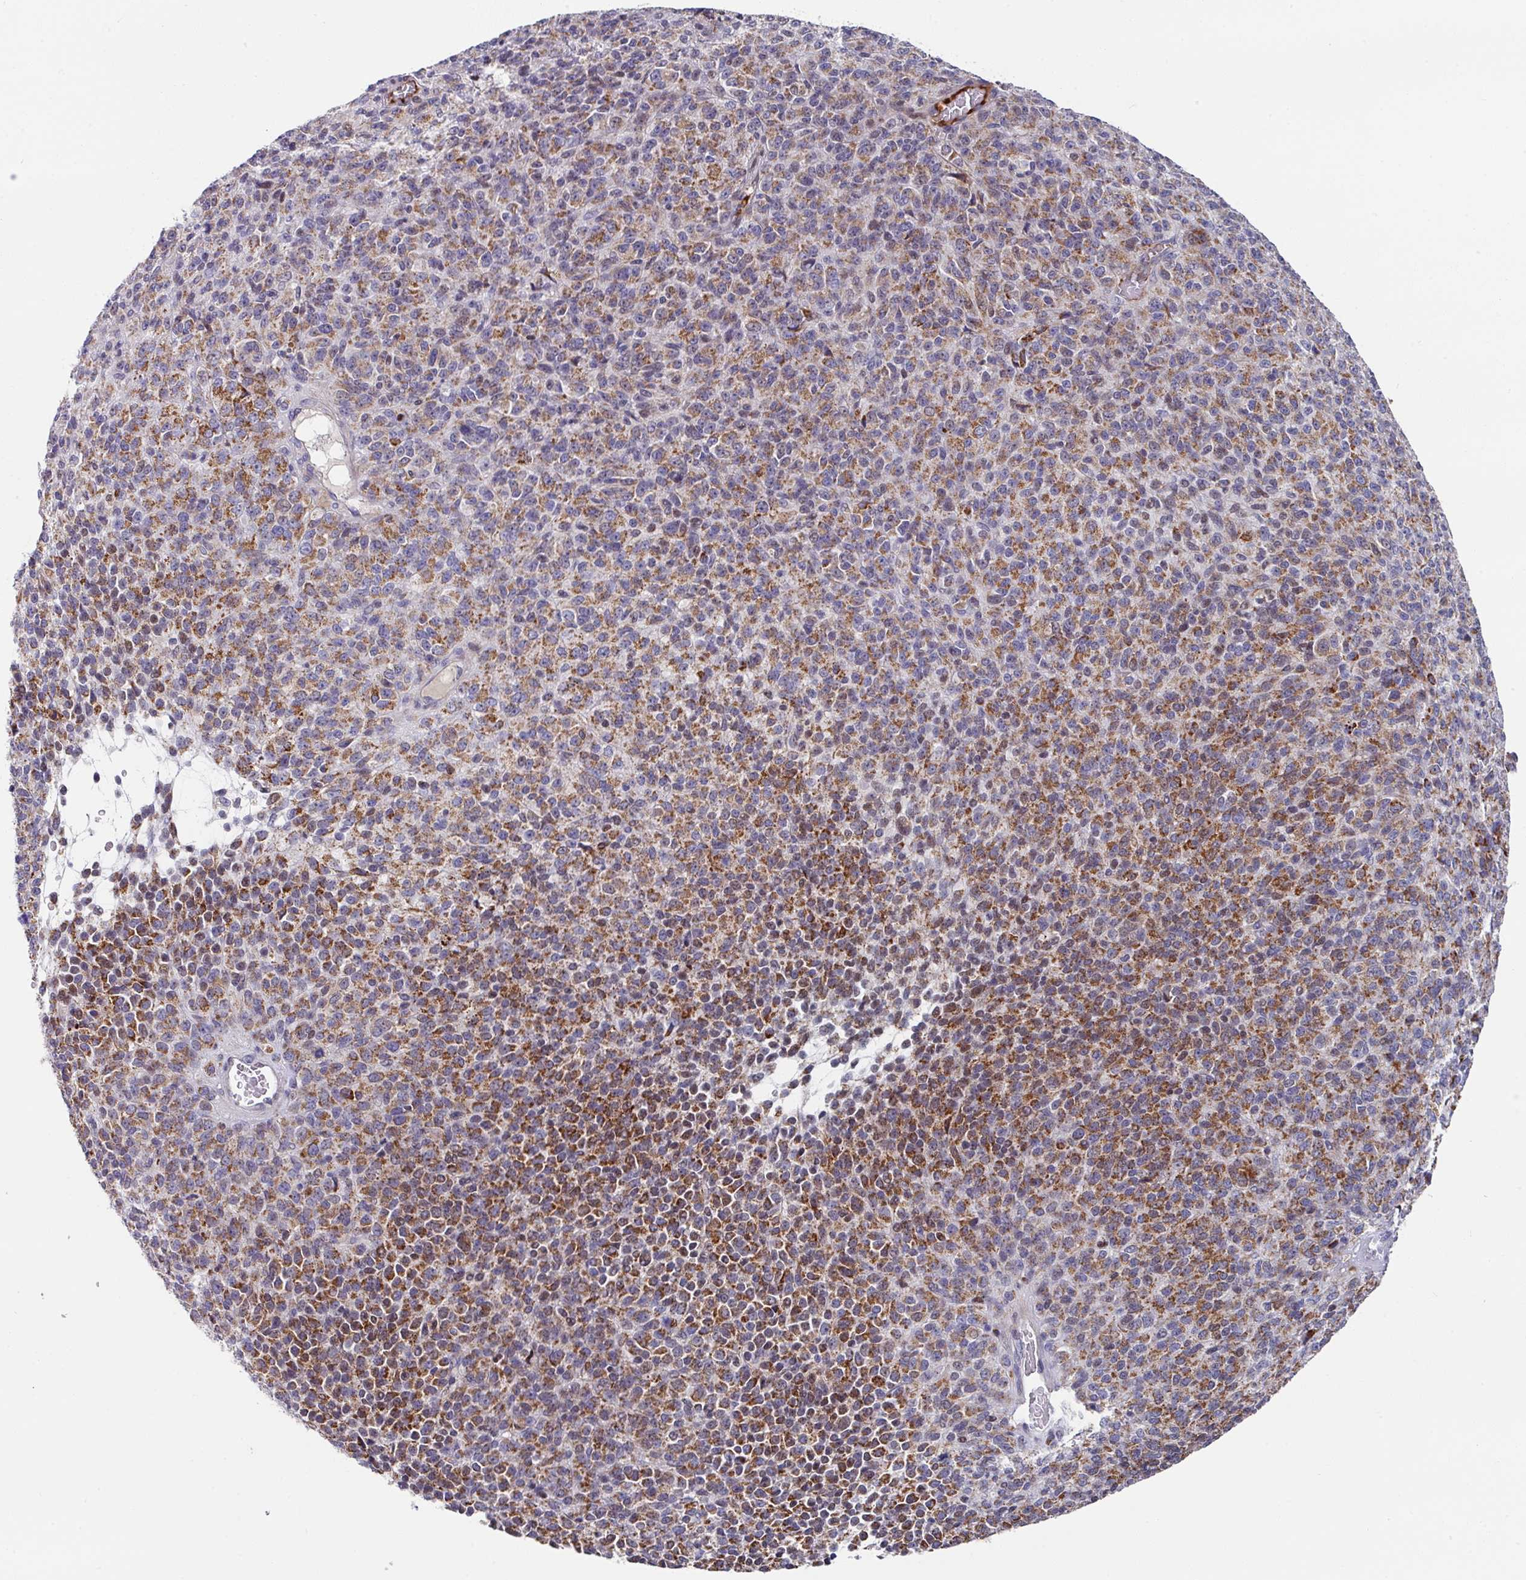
{"staining": {"intensity": "strong", "quantity": "25%-75%", "location": "cytoplasmic/membranous"}, "tissue": "melanoma", "cell_type": "Tumor cells", "image_type": "cancer", "snomed": [{"axis": "morphology", "description": "Malignant melanoma, Metastatic site"}, {"axis": "topography", "description": "Brain"}], "caption": "A photomicrograph showing strong cytoplasmic/membranous expression in about 25%-75% of tumor cells in melanoma, as visualized by brown immunohistochemical staining.", "gene": "CBX7", "patient": {"sex": "female", "age": 56}}